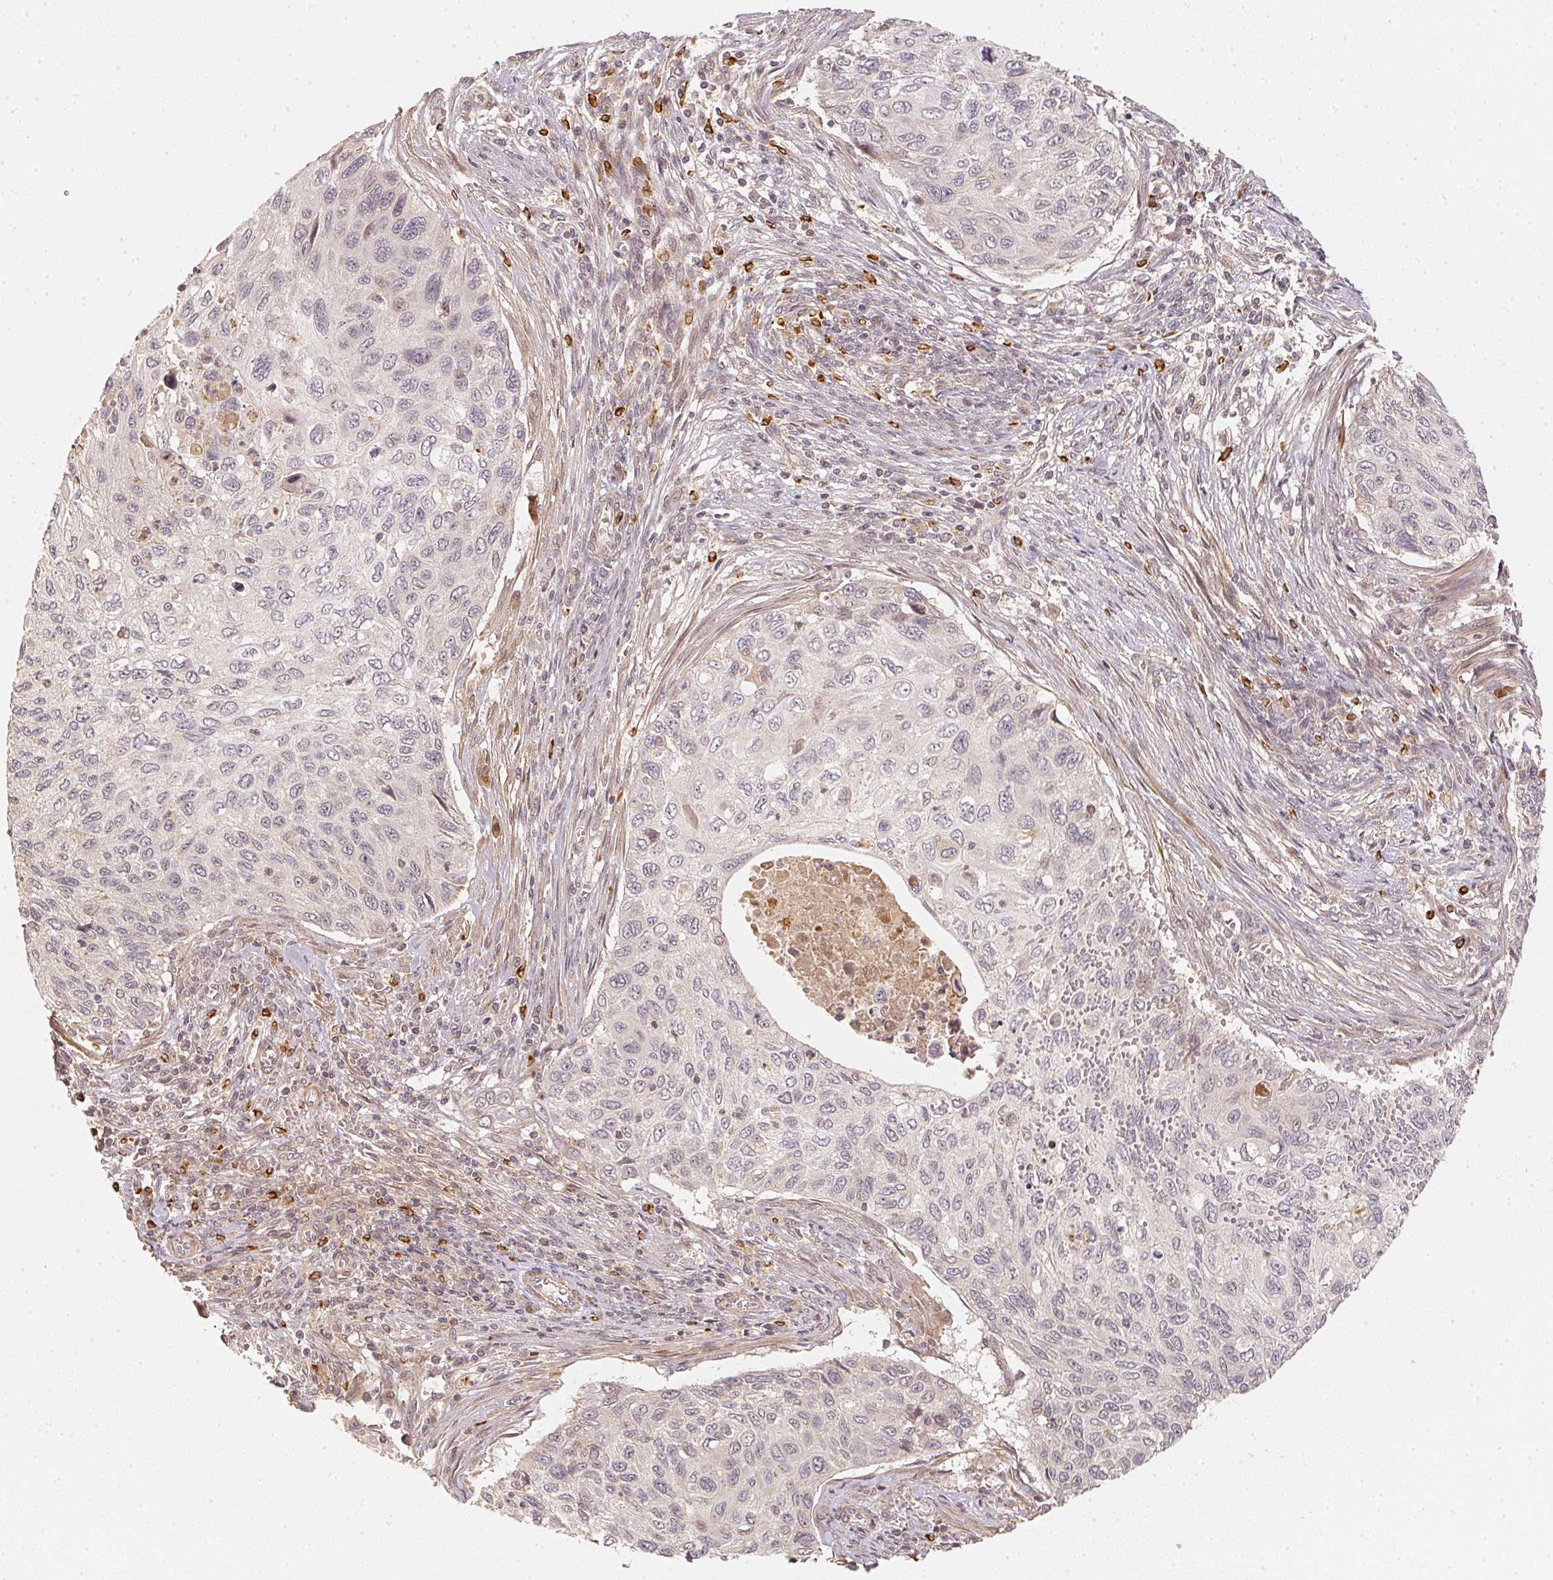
{"staining": {"intensity": "negative", "quantity": "none", "location": "none"}, "tissue": "cervical cancer", "cell_type": "Tumor cells", "image_type": "cancer", "snomed": [{"axis": "morphology", "description": "Squamous cell carcinoma, NOS"}, {"axis": "topography", "description": "Cervix"}], "caption": "DAB immunohistochemical staining of human cervical cancer reveals no significant staining in tumor cells.", "gene": "SERPINE1", "patient": {"sex": "female", "age": 70}}